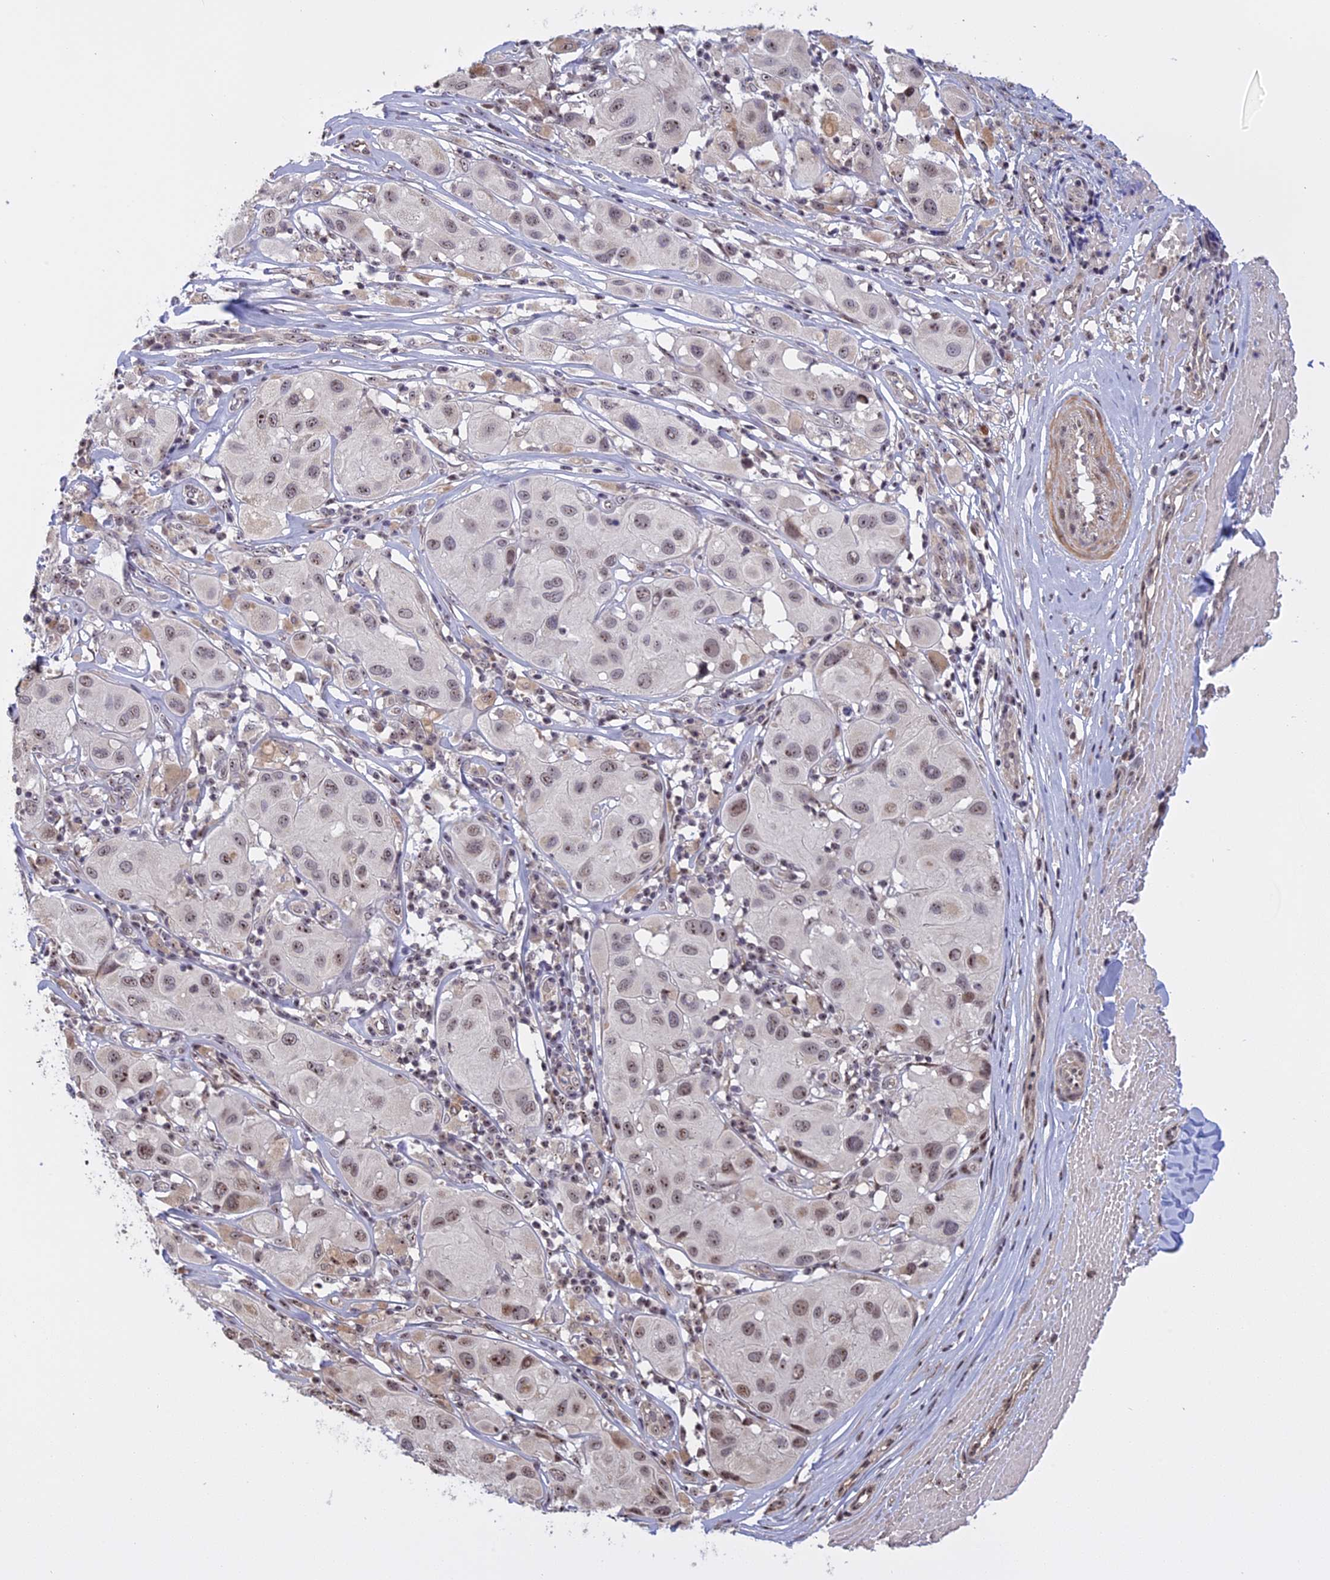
{"staining": {"intensity": "weak", "quantity": "25%-75%", "location": "nuclear"}, "tissue": "melanoma", "cell_type": "Tumor cells", "image_type": "cancer", "snomed": [{"axis": "morphology", "description": "Malignant melanoma, Metastatic site"}, {"axis": "topography", "description": "Skin"}], "caption": "Malignant melanoma (metastatic site) was stained to show a protein in brown. There is low levels of weak nuclear expression in approximately 25%-75% of tumor cells. (brown staining indicates protein expression, while blue staining denotes nuclei).", "gene": "MGA", "patient": {"sex": "male", "age": 41}}